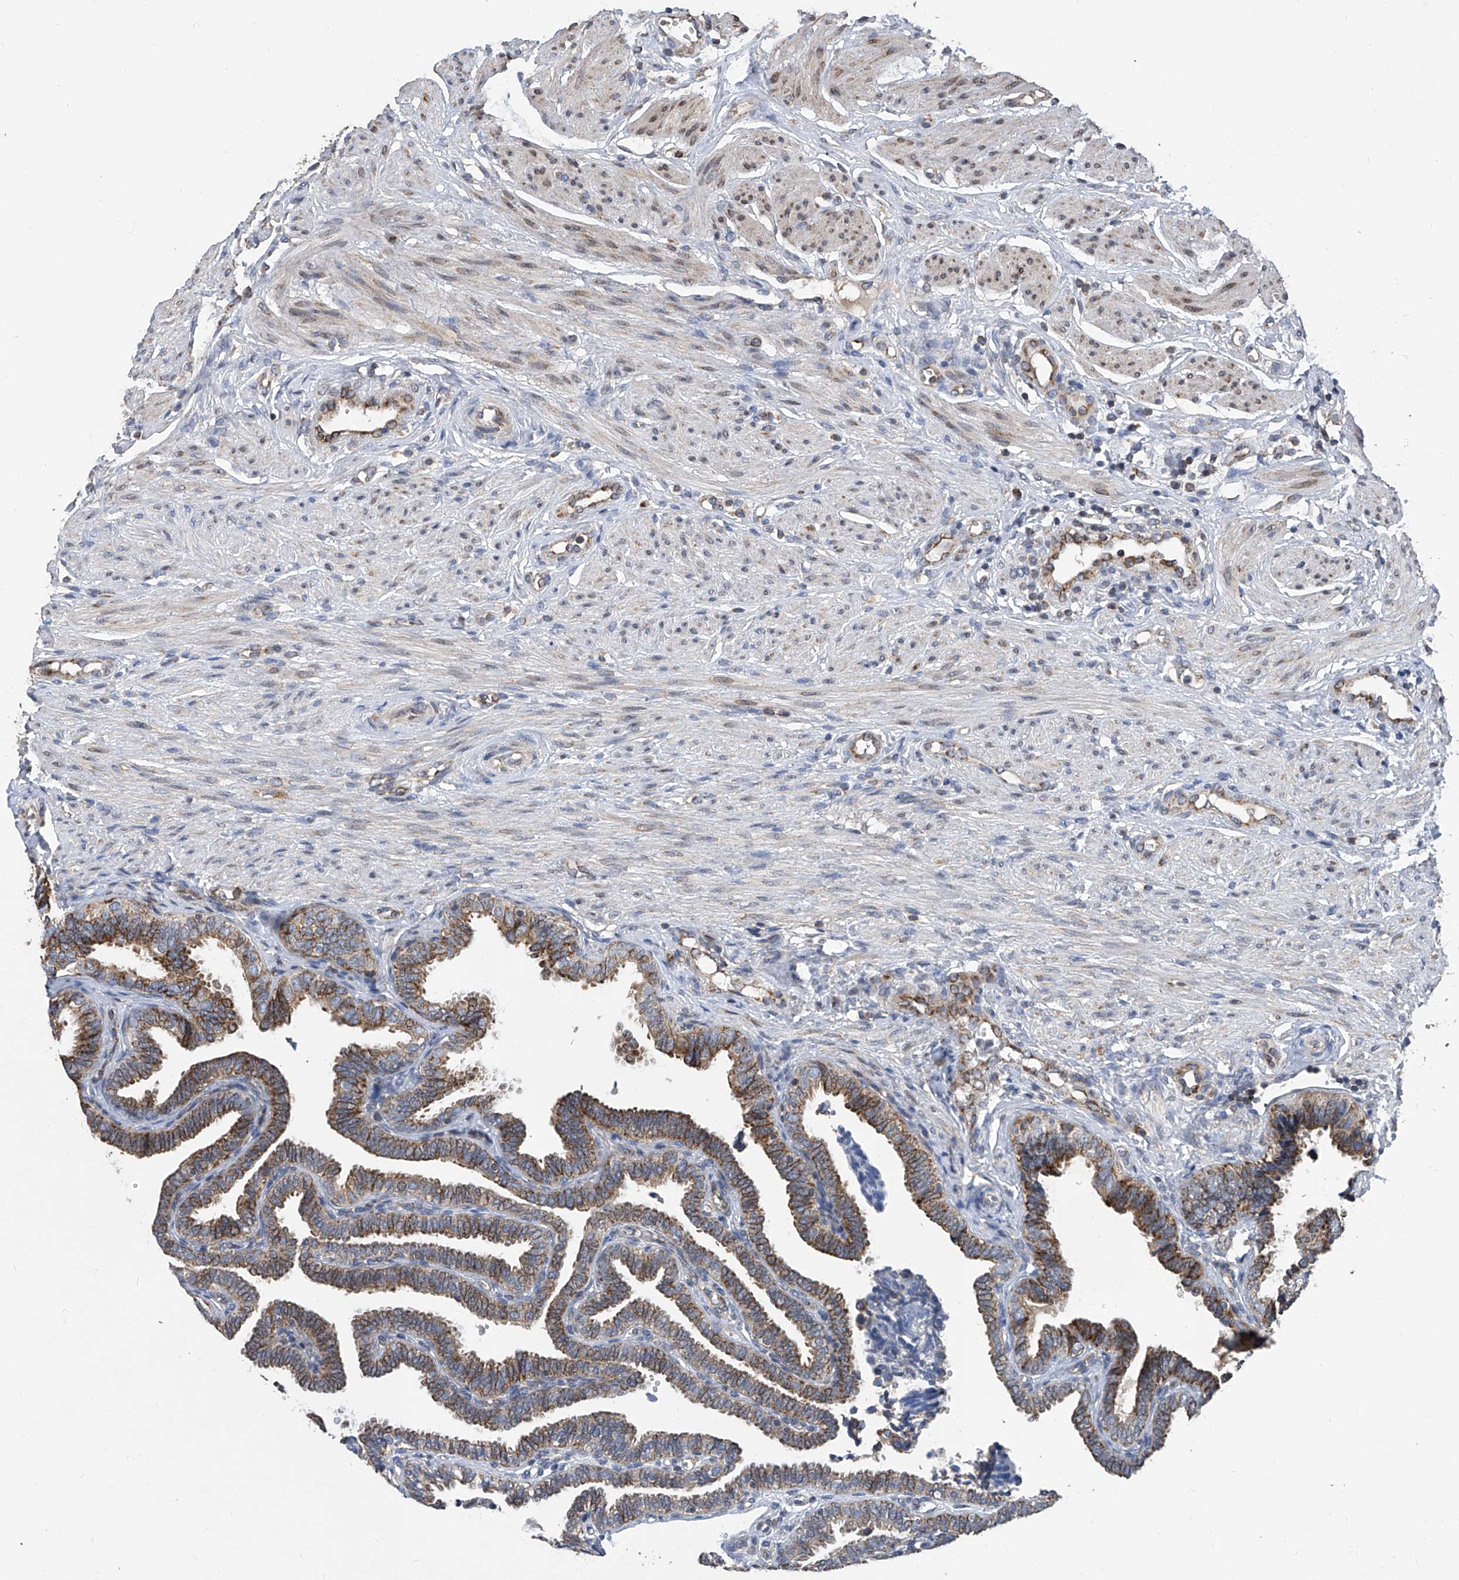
{"staining": {"intensity": "moderate", "quantity": ">75%", "location": "cytoplasmic/membranous"}, "tissue": "fallopian tube", "cell_type": "Glandular cells", "image_type": "normal", "snomed": [{"axis": "morphology", "description": "Normal tissue, NOS"}, {"axis": "topography", "description": "Fallopian tube"}], "caption": "Moderate cytoplasmic/membranous expression for a protein is identified in about >75% of glandular cells of normal fallopian tube using IHC.", "gene": "BCKDHB", "patient": {"sex": "female", "age": 39}}